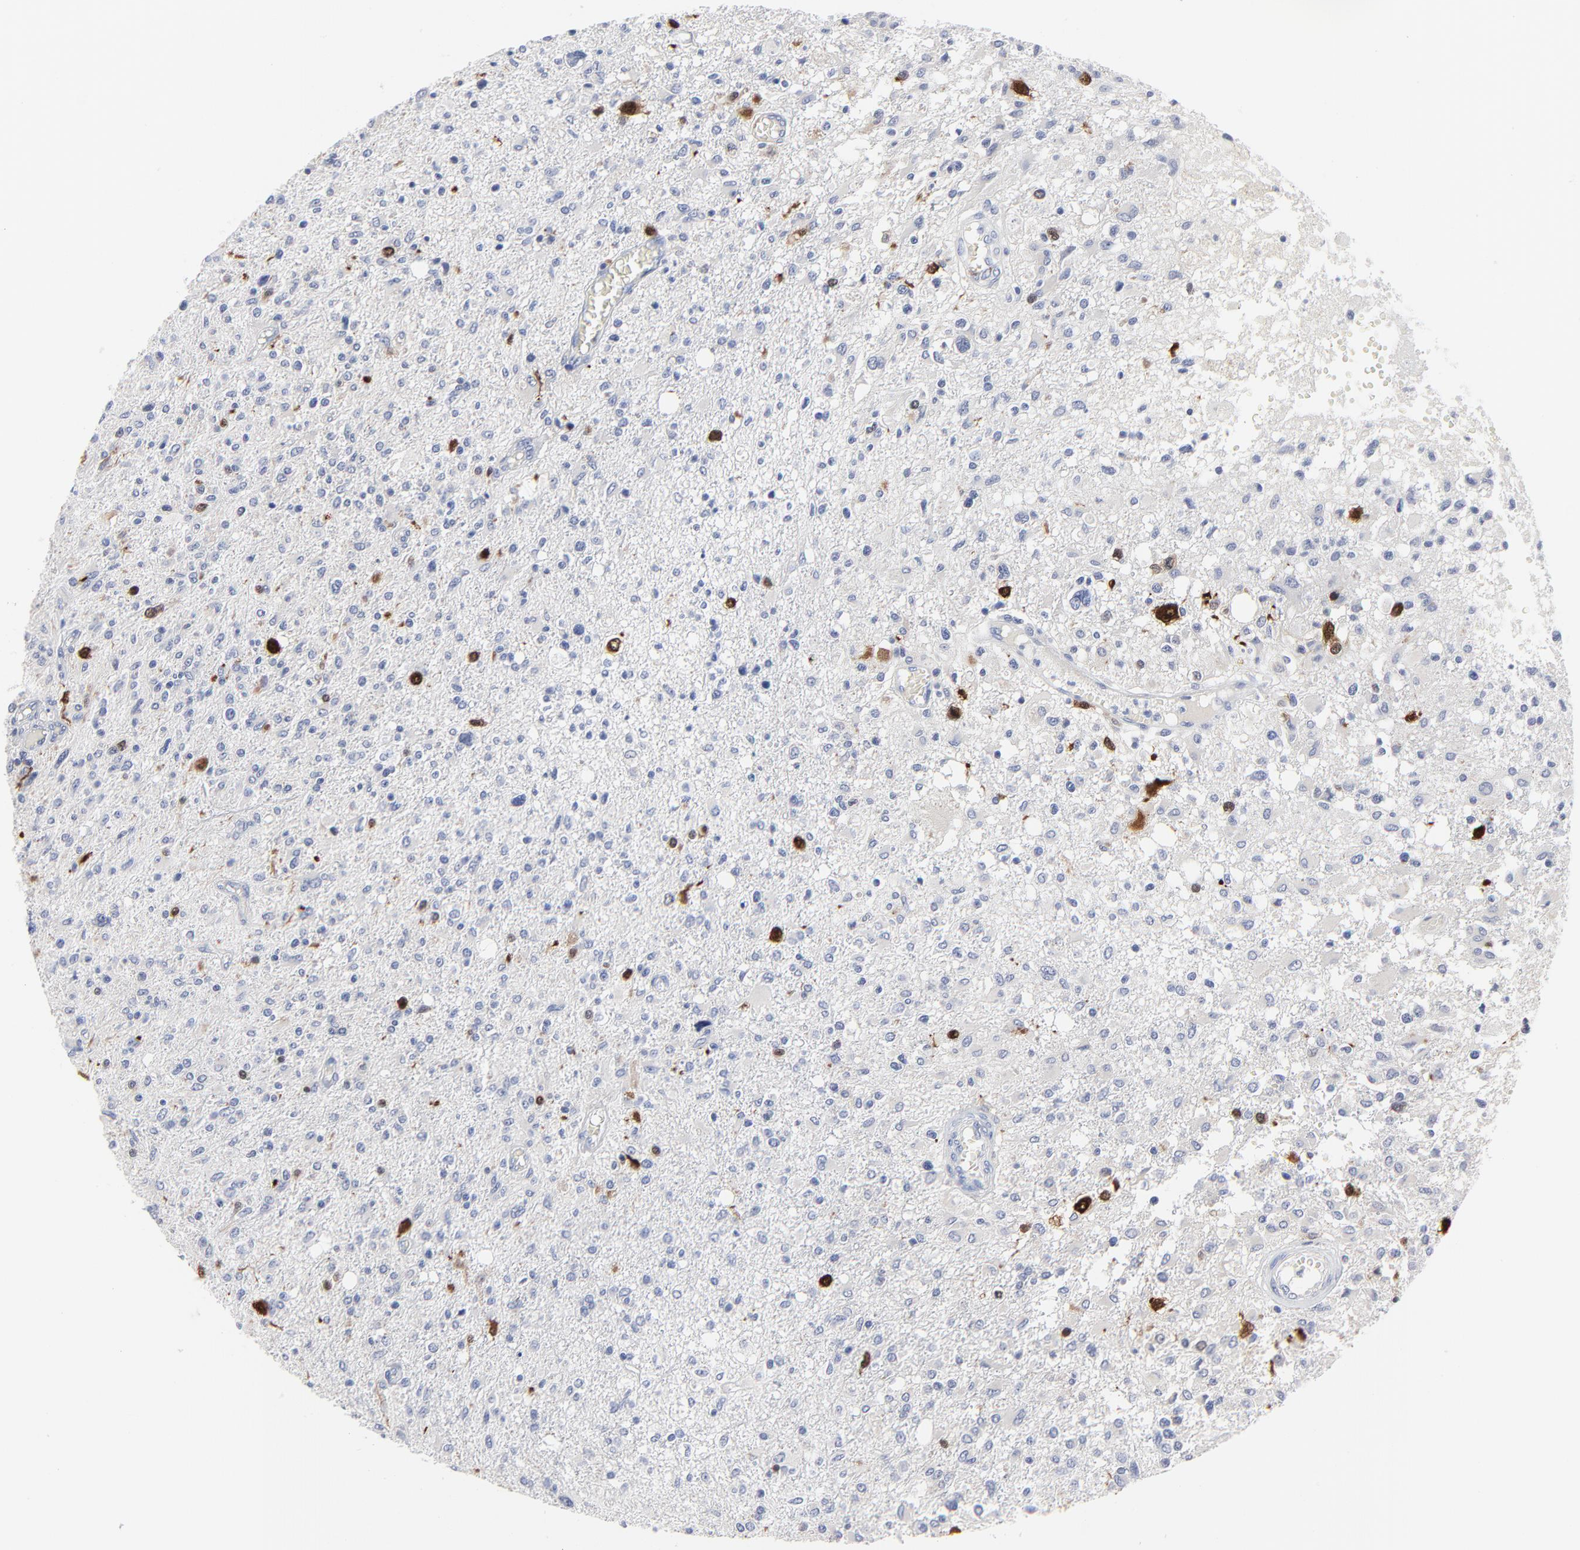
{"staining": {"intensity": "strong", "quantity": "<25%", "location": "cytoplasmic/membranous,nuclear"}, "tissue": "glioma", "cell_type": "Tumor cells", "image_type": "cancer", "snomed": [{"axis": "morphology", "description": "Glioma, malignant, High grade"}, {"axis": "topography", "description": "Cerebral cortex"}], "caption": "Protein positivity by IHC demonstrates strong cytoplasmic/membranous and nuclear staining in about <25% of tumor cells in malignant glioma (high-grade). (brown staining indicates protein expression, while blue staining denotes nuclei).", "gene": "CDK1", "patient": {"sex": "male", "age": 76}}